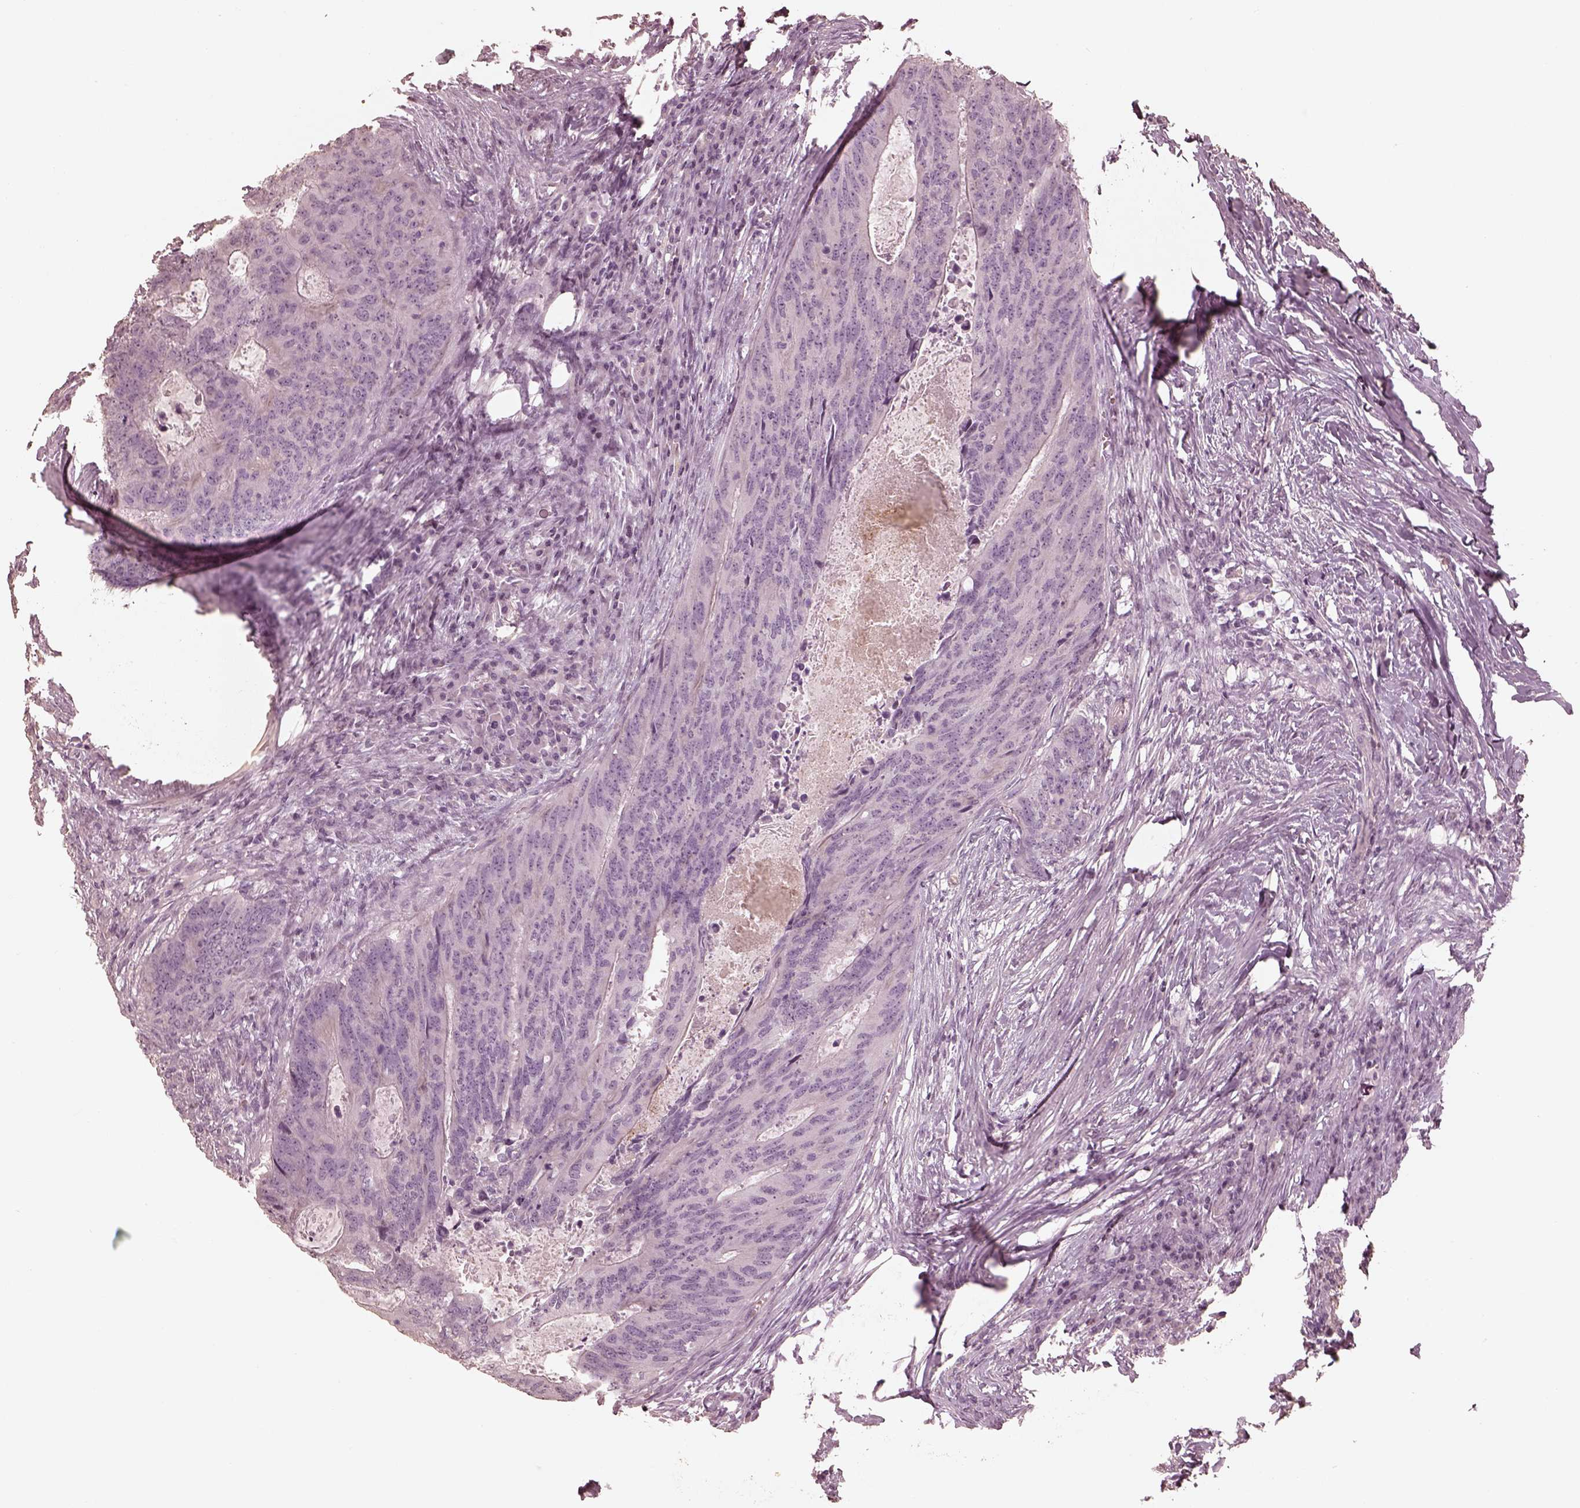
{"staining": {"intensity": "negative", "quantity": "none", "location": "none"}, "tissue": "colorectal cancer", "cell_type": "Tumor cells", "image_type": "cancer", "snomed": [{"axis": "morphology", "description": "Adenocarcinoma, NOS"}, {"axis": "topography", "description": "Colon"}], "caption": "Protein analysis of colorectal adenocarcinoma reveals no significant expression in tumor cells. (Stains: DAB immunohistochemistry (IHC) with hematoxylin counter stain, Microscopy: brightfield microscopy at high magnification).", "gene": "OPN4", "patient": {"sex": "male", "age": 67}}